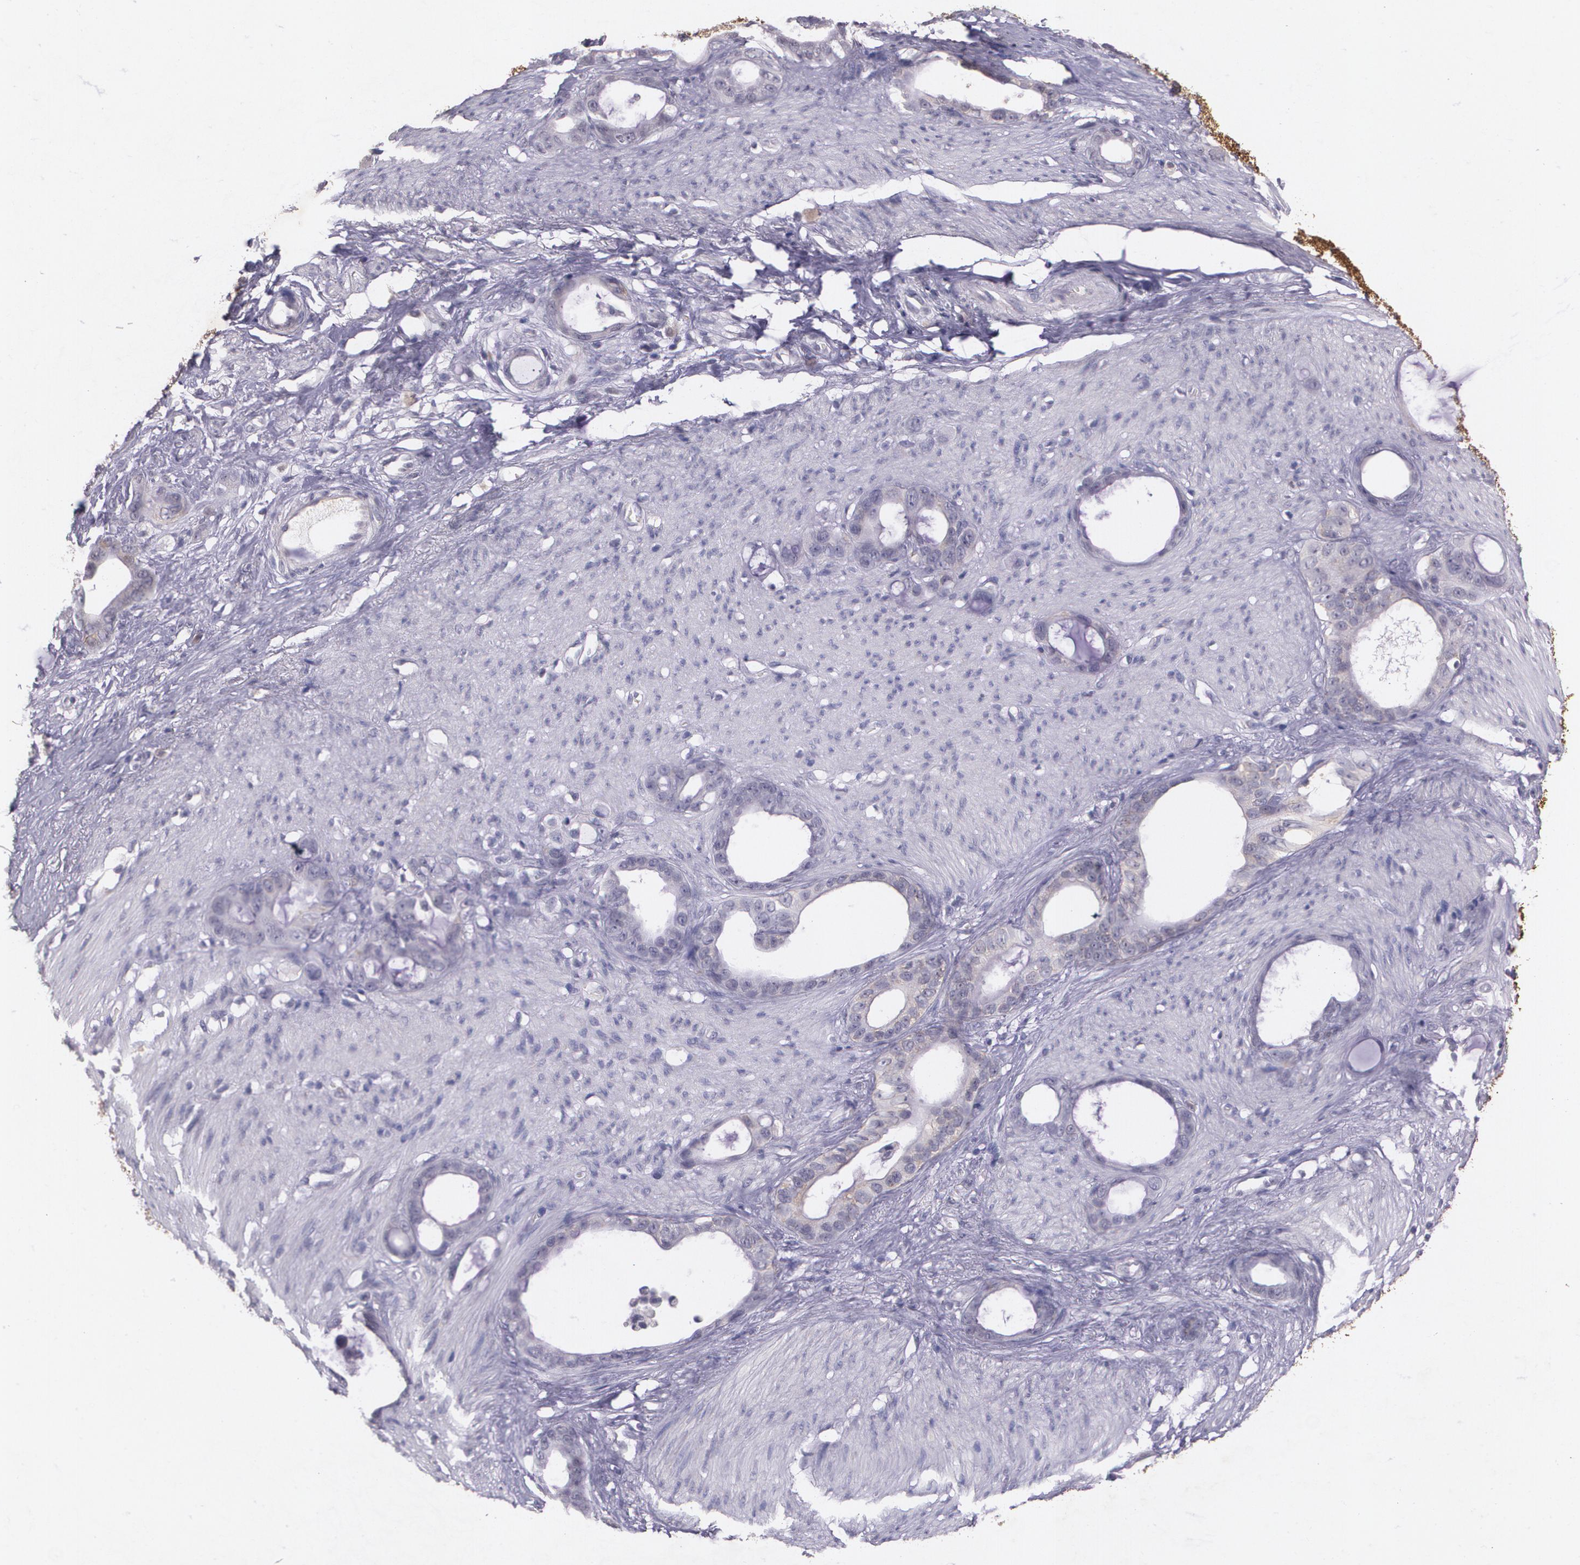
{"staining": {"intensity": "negative", "quantity": "none", "location": "none"}, "tissue": "stomach cancer", "cell_type": "Tumor cells", "image_type": "cancer", "snomed": [{"axis": "morphology", "description": "Adenocarcinoma, NOS"}, {"axis": "topography", "description": "Stomach"}], "caption": "Stomach adenocarcinoma stained for a protein using immunohistochemistry reveals no expression tumor cells.", "gene": "TM4SF1", "patient": {"sex": "female", "age": 75}}